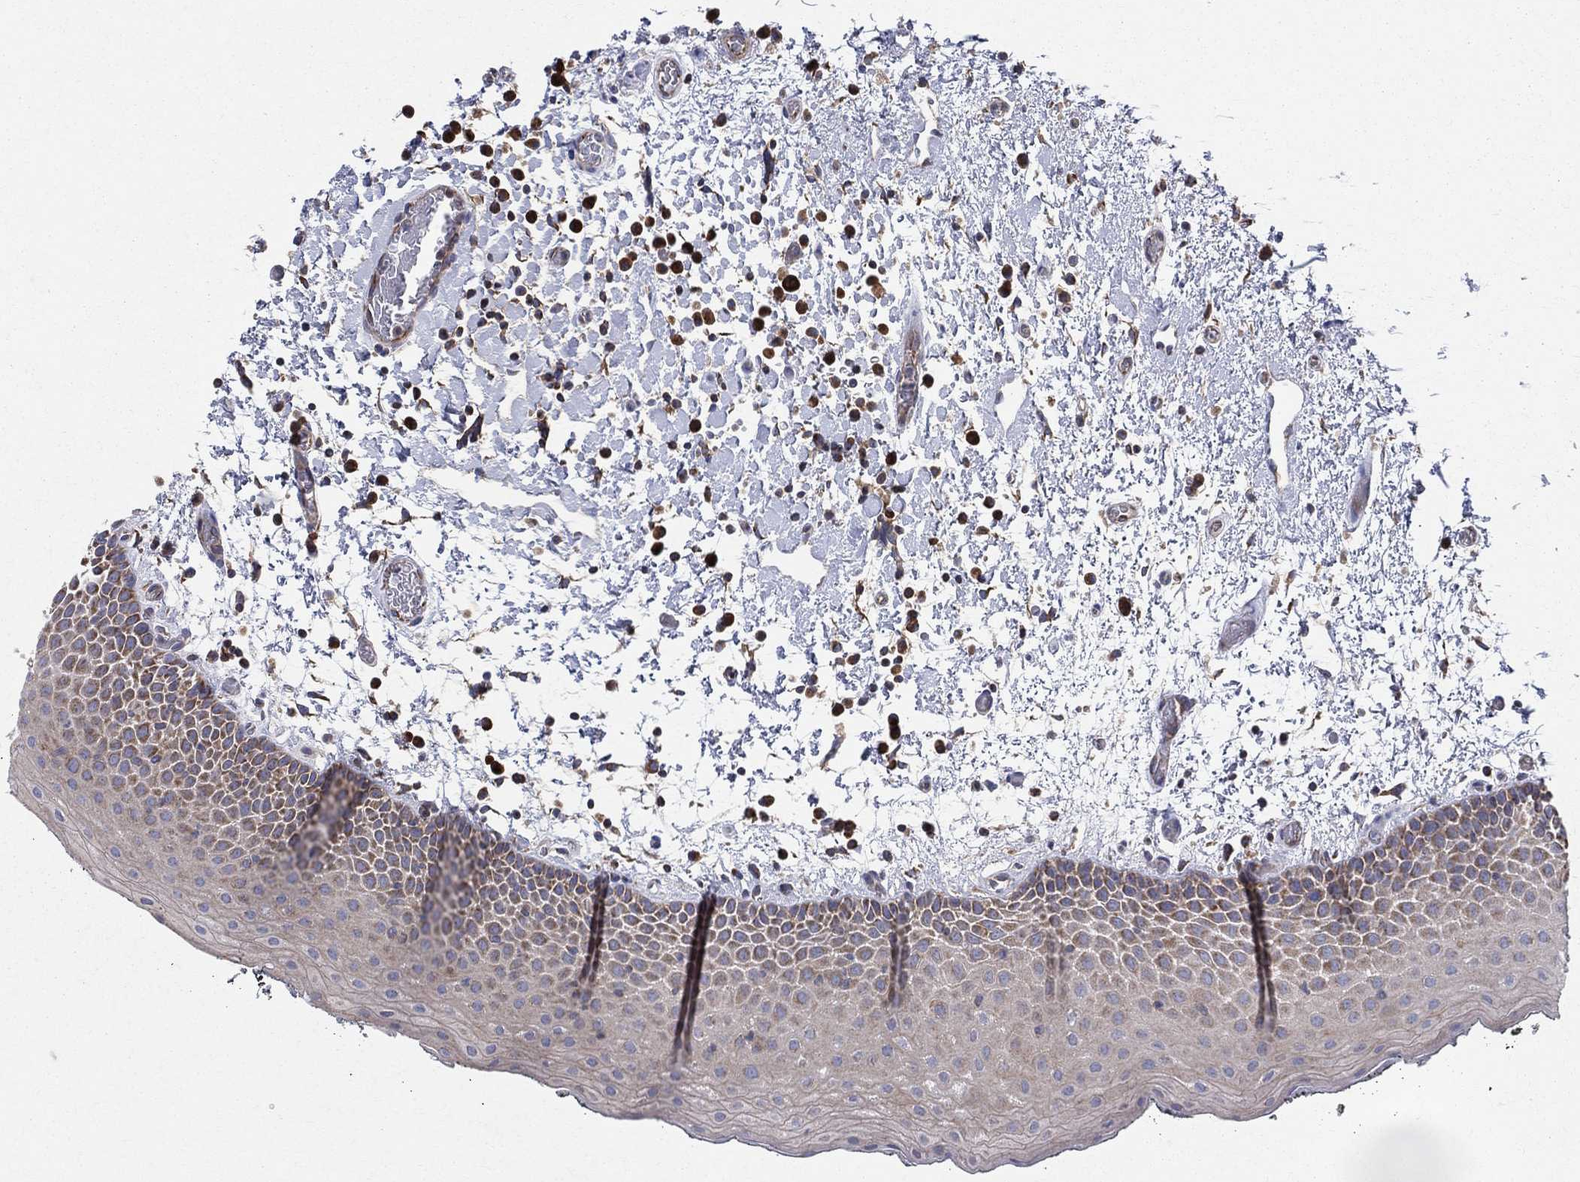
{"staining": {"intensity": "moderate", "quantity": "<25%", "location": "cytoplasmic/membranous"}, "tissue": "oral mucosa", "cell_type": "Squamous epithelial cells", "image_type": "normal", "snomed": [{"axis": "morphology", "description": "Normal tissue, NOS"}, {"axis": "morphology", "description": "Squamous cell carcinoma, NOS"}, {"axis": "topography", "description": "Oral tissue"}, {"axis": "topography", "description": "Tounge, NOS"}, {"axis": "topography", "description": "Head-Neck"}], "caption": "Squamous epithelial cells reveal low levels of moderate cytoplasmic/membranous expression in about <25% of cells in normal oral mucosa.", "gene": "MIX23", "patient": {"sex": "female", "age": 80}}